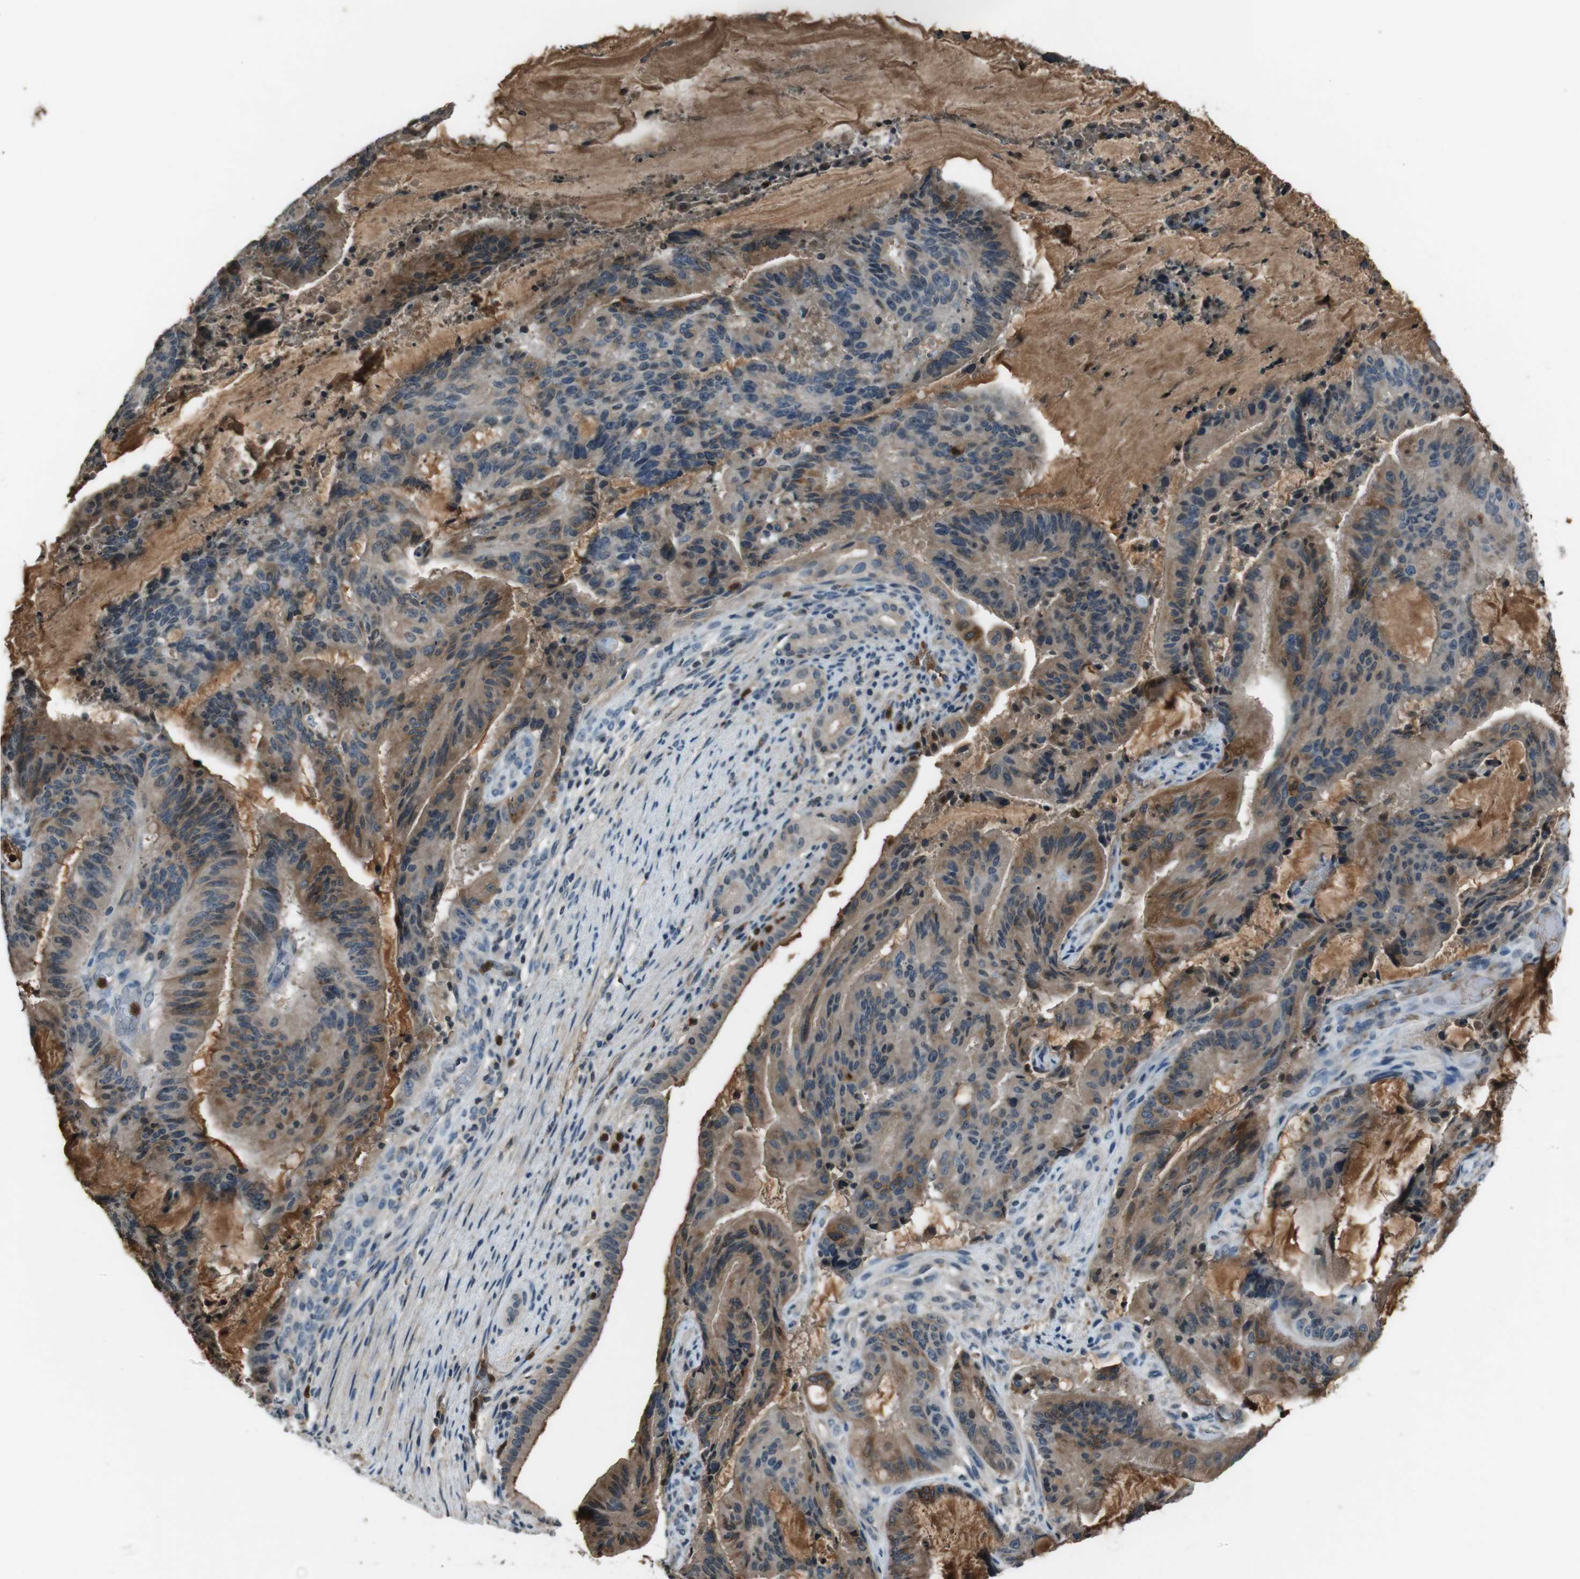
{"staining": {"intensity": "weak", "quantity": "25%-75%", "location": "cytoplasmic/membranous"}, "tissue": "liver cancer", "cell_type": "Tumor cells", "image_type": "cancer", "snomed": [{"axis": "morphology", "description": "Cholangiocarcinoma"}, {"axis": "topography", "description": "Liver"}], "caption": "Liver cholangiocarcinoma tissue reveals weak cytoplasmic/membranous expression in approximately 25%-75% of tumor cells", "gene": "UGT1A6", "patient": {"sex": "female", "age": 73}}